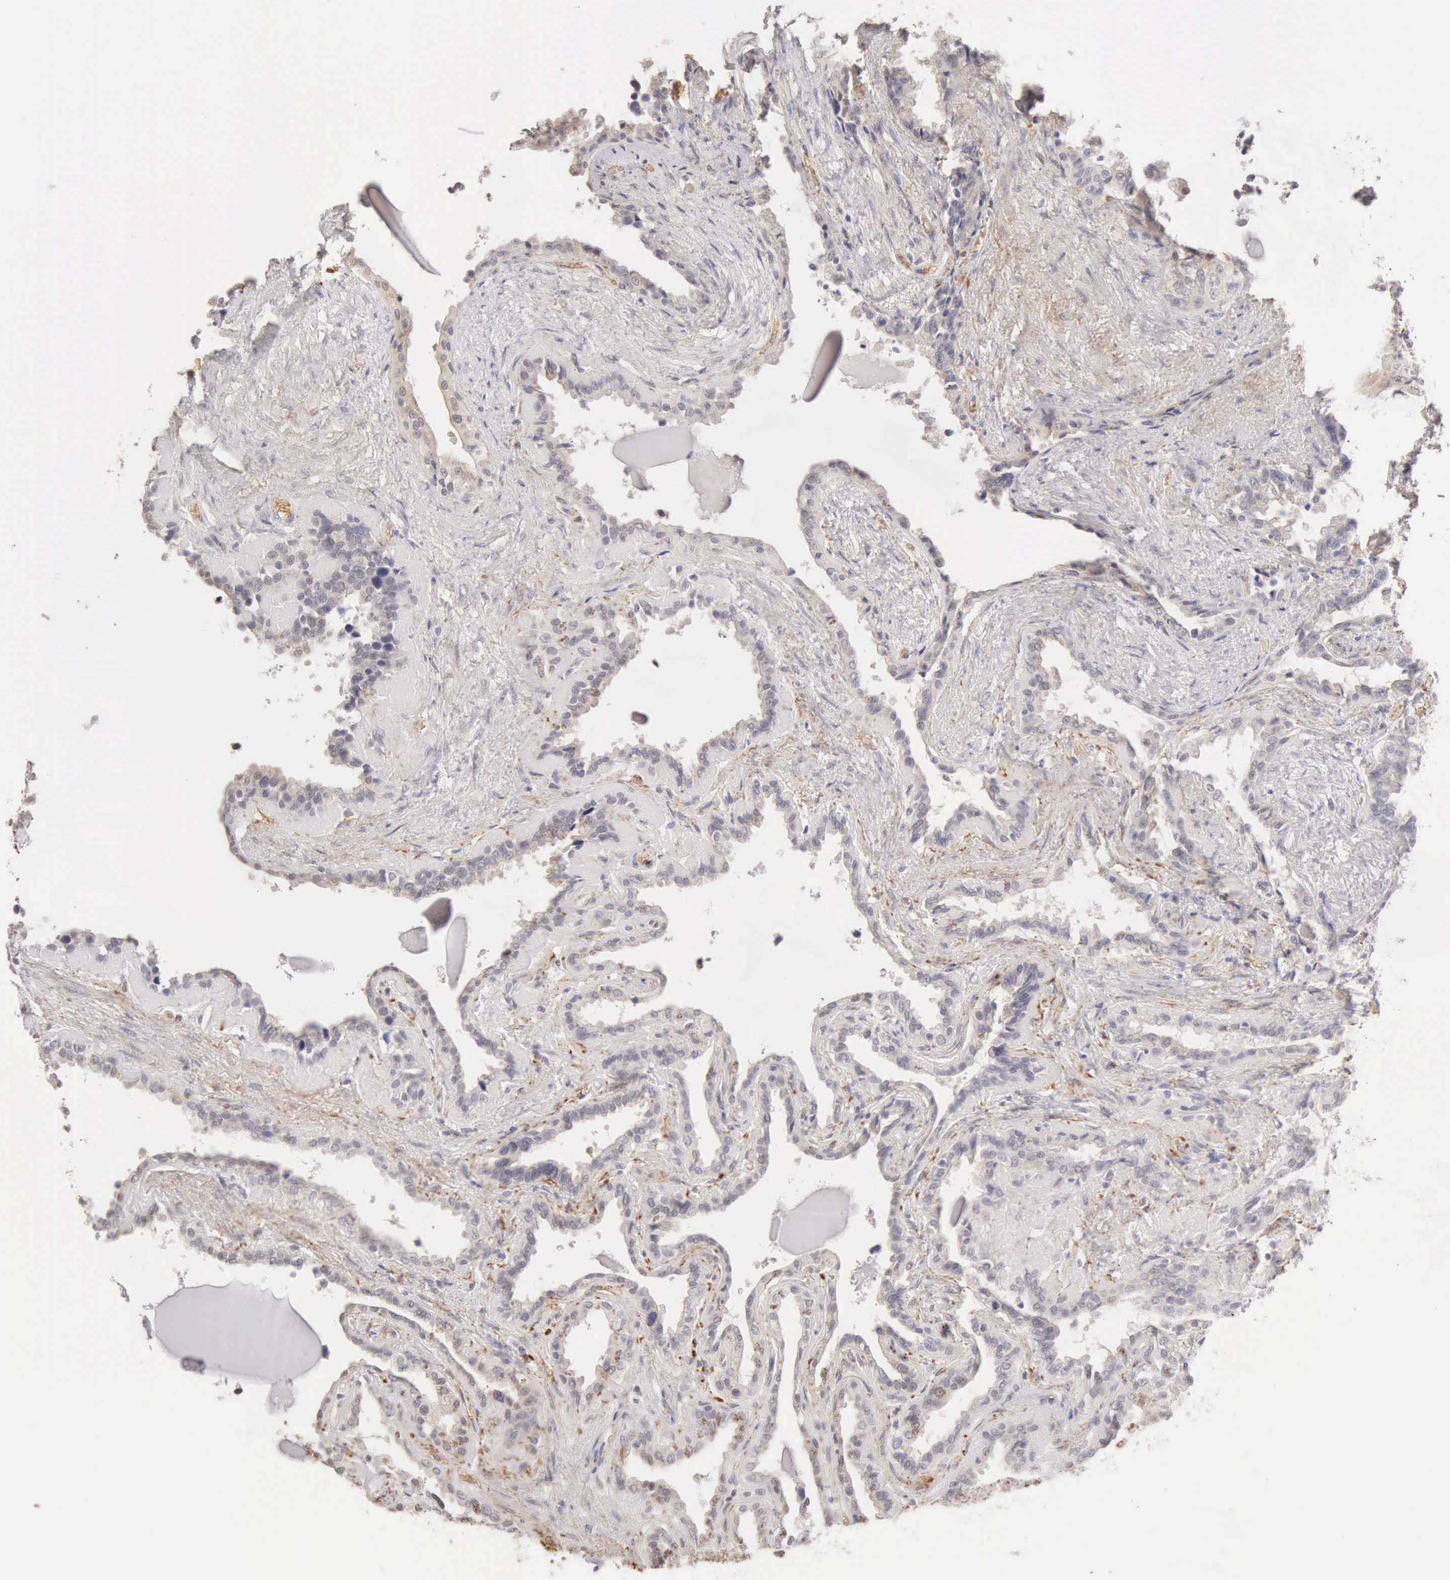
{"staining": {"intensity": "negative", "quantity": "none", "location": "none"}, "tissue": "seminal vesicle", "cell_type": "Glandular cells", "image_type": "normal", "snomed": [{"axis": "morphology", "description": "Normal tissue, NOS"}, {"axis": "morphology", "description": "Inflammation, NOS"}, {"axis": "topography", "description": "Urinary bladder"}, {"axis": "topography", "description": "Prostate"}, {"axis": "topography", "description": "Seminal veicle"}], "caption": "A histopathology image of seminal vesicle stained for a protein shows no brown staining in glandular cells. (Immunohistochemistry, brightfield microscopy, high magnification).", "gene": "CFI", "patient": {"sex": "male", "age": 82}}